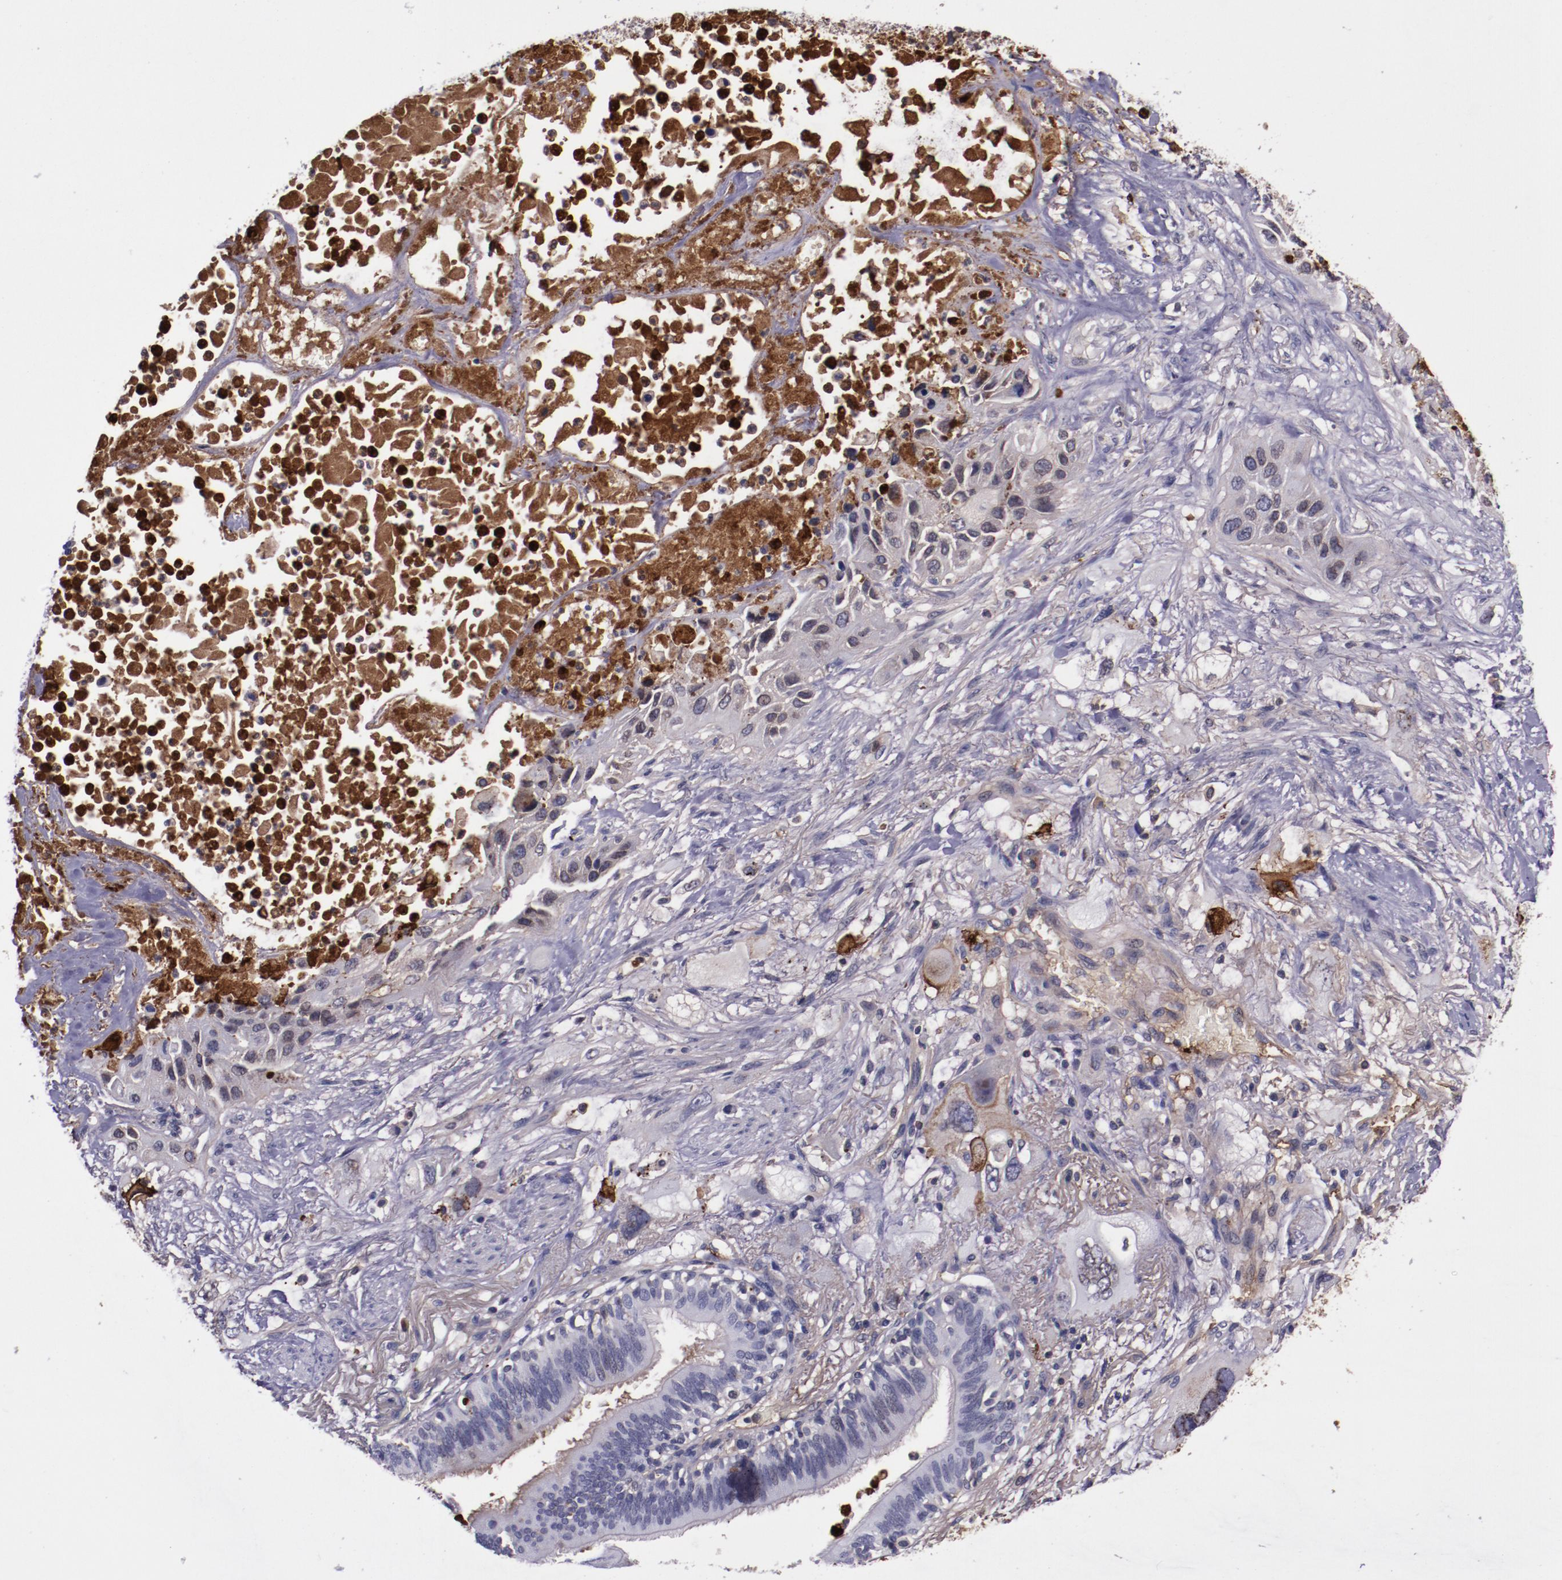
{"staining": {"intensity": "negative", "quantity": "none", "location": "none"}, "tissue": "lung cancer", "cell_type": "Tumor cells", "image_type": "cancer", "snomed": [{"axis": "morphology", "description": "Squamous cell carcinoma, NOS"}, {"axis": "topography", "description": "Lung"}], "caption": "Squamous cell carcinoma (lung) was stained to show a protein in brown. There is no significant positivity in tumor cells.", "gene": "APOH", "patient": {"sex": "female", "age": 76}}